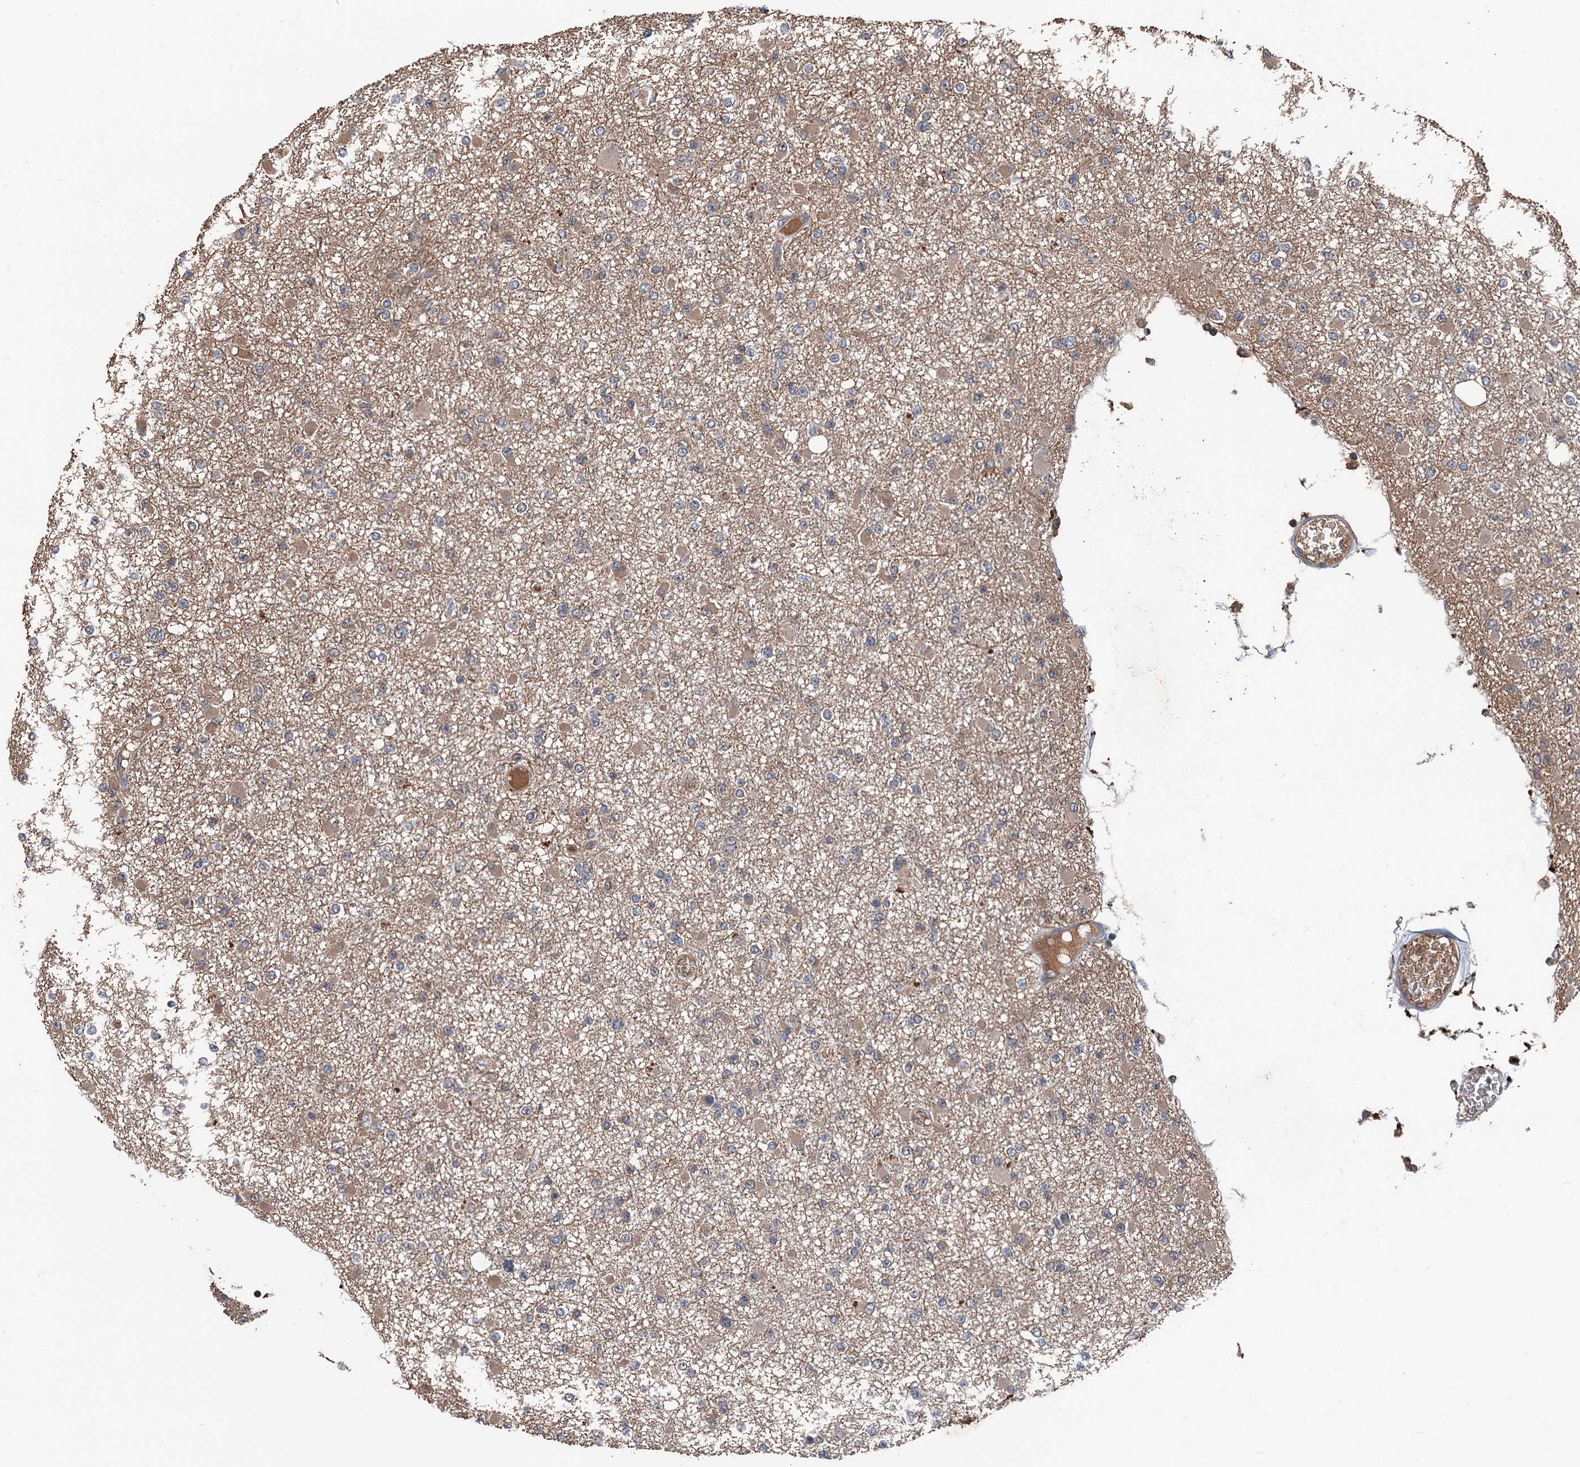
{"staining": {"intensity": "weak", "quantity": "25%-75%", "location": "cytoplasmic/membranous"}, "tissue": "glioma", "cell_type": "Tumor cells", "image_type": "cancer", "snomed": [{"axis": "morphology", "description": "Glioma, malignant, Low grade"}, {"axis": "topography", "description": "Brain"}], "caption": "Tumor cells display low levels of weak cytoplasmic/membranous positivity in approximately 25%-75% of cells in human malignant glioma (low-grade).", "gene": "ZNF438", "patient": {"sex": "female", "age": 22}}